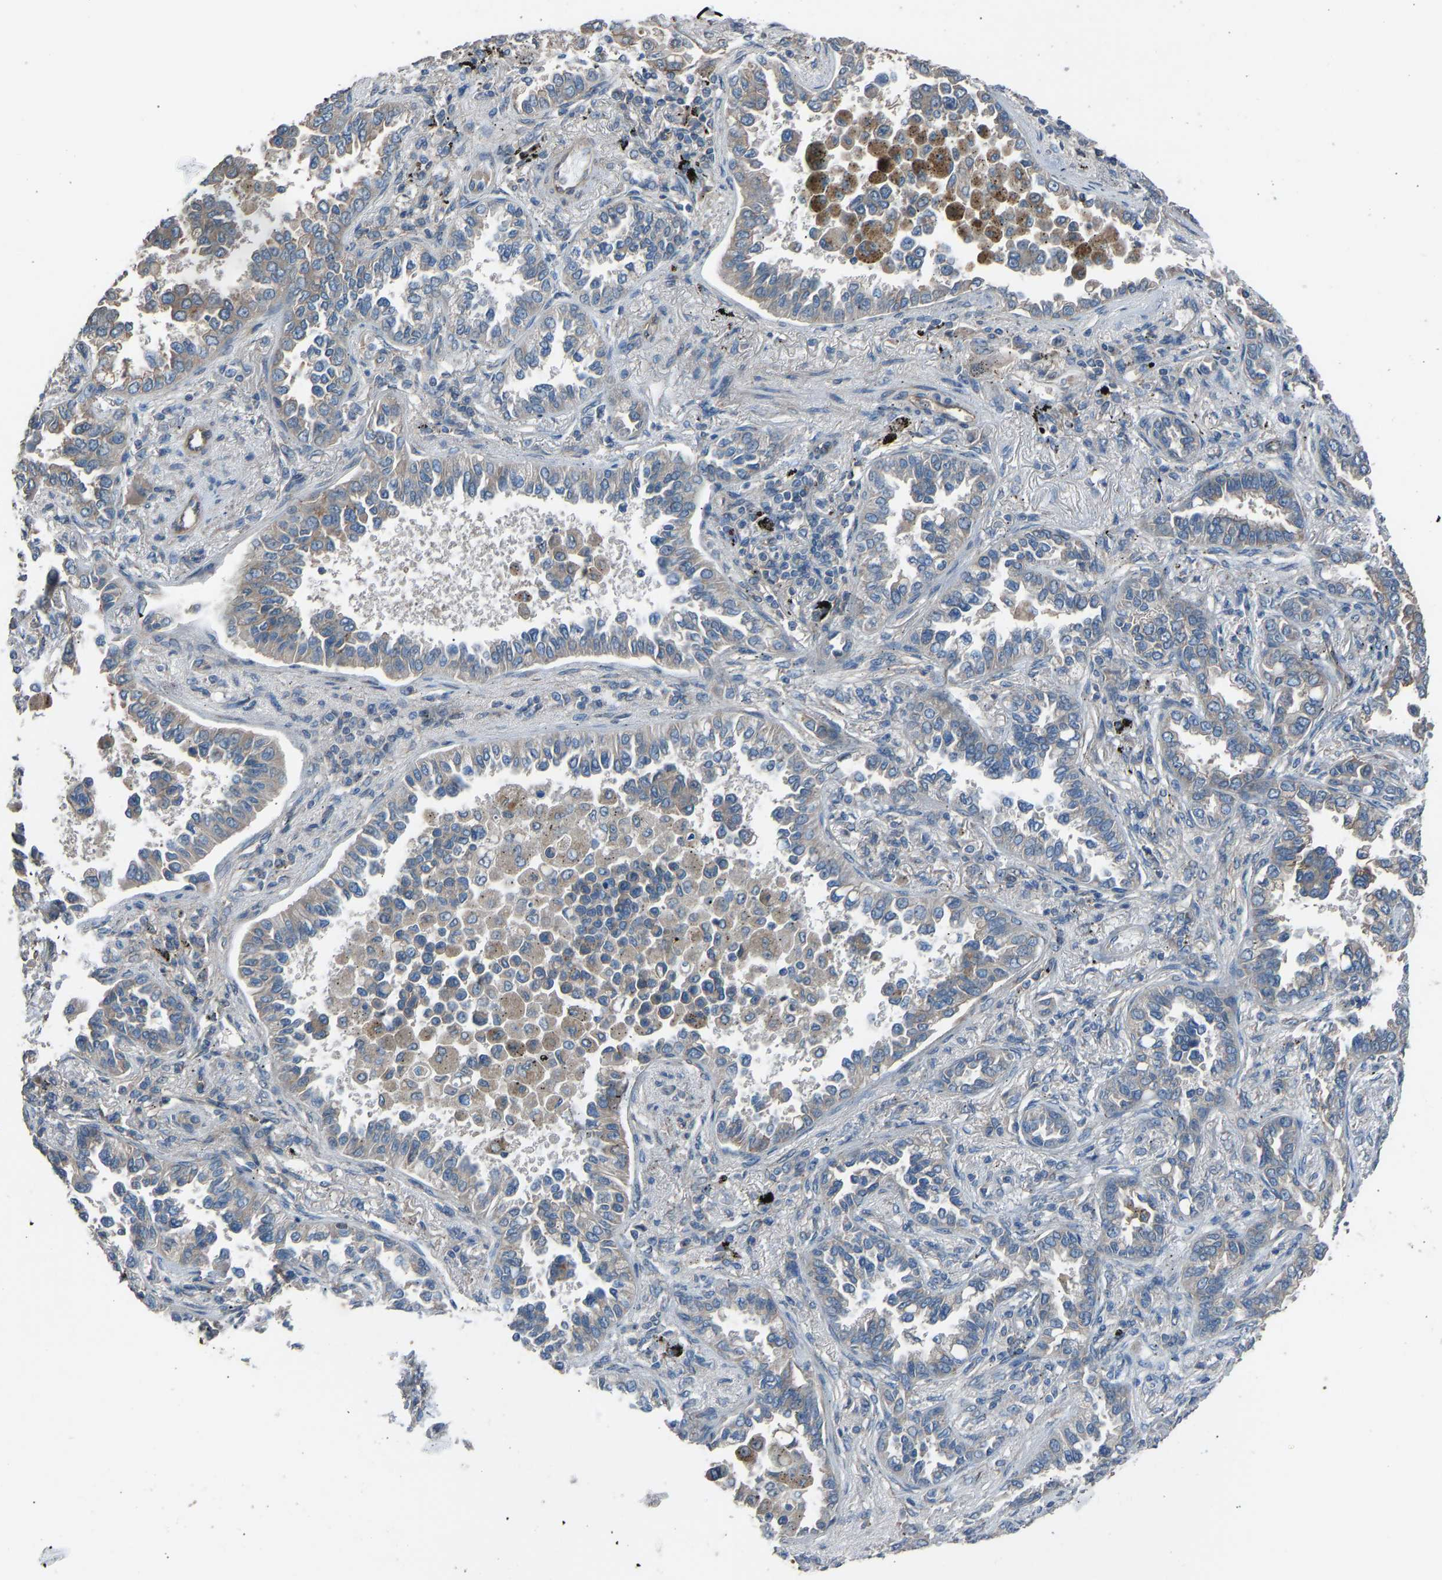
{"staining": {"intensity": "weak", "quantity": "25%-75%", "location": "cytoplasmic/membranous"}, "tissue": "lung cancer", "cell_type": "Tumor cells", "image_type": "cancer", "snomed": [{"axis": "morphology", "description": "Normal tissue, NOS"}, {"axis": "morphology", "description": "Adenocarcinoma, NOS"}, {"axis": "topography", "description": "Lung"}], "caption": "Lung cancer was stained to show a protein in brown. There is low levels of weak cytoplasmic/membranous staining in about 25%-75% of tumor cells.", "gene": "SLC43A1", "patient": {"sex": "male", "age": 59}}